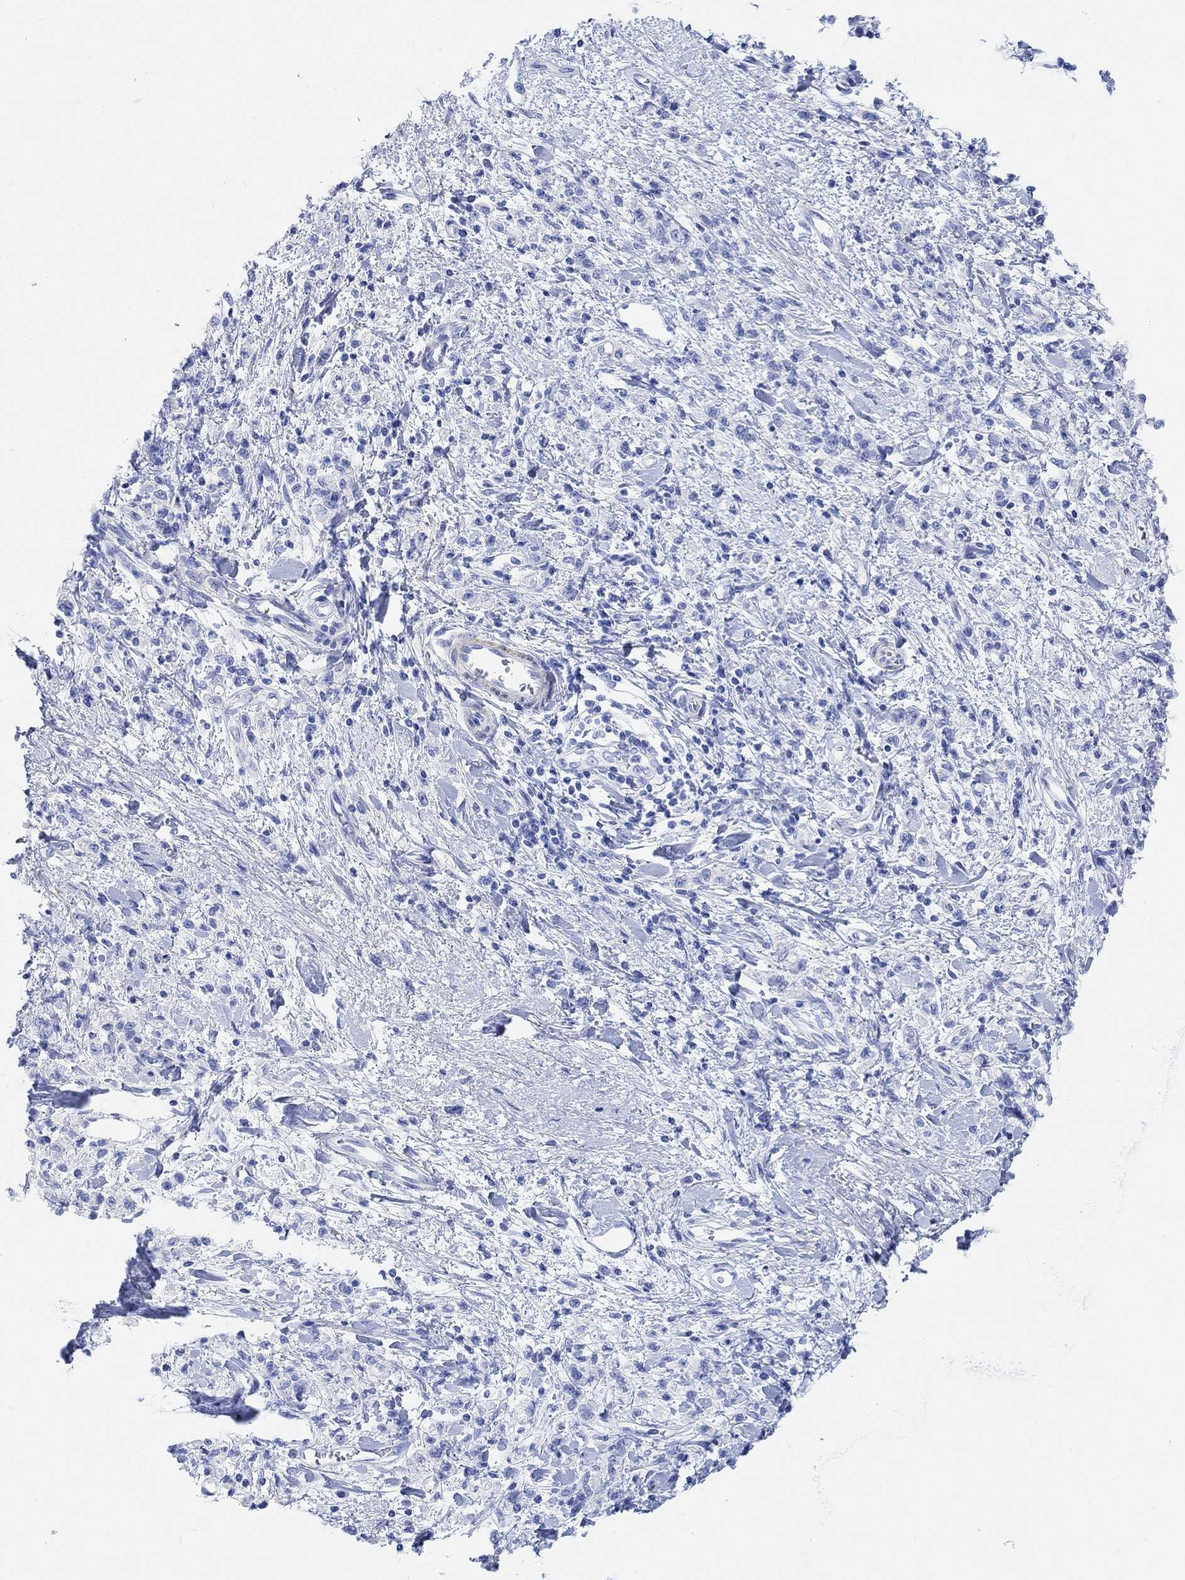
{"staining": {"intensity": "negative", "quantity": "none", "location": "none"}, "tissue": "stomach cancer", "cell_type": "Tumor cells", "image_type": "cancer", "snomed": [{"axis": "morphology", "description": "Adenocarcinoma, NOS"}, {"axis": "topography", "description": "Stomach"}], "caption": "Immunohistochemical staining of human adenocarcinoma (stomach) demonstrates no significant staining in tumor cells.", "gene": "ANKRD33", "patient": {"sex": "male", "age": 77}}